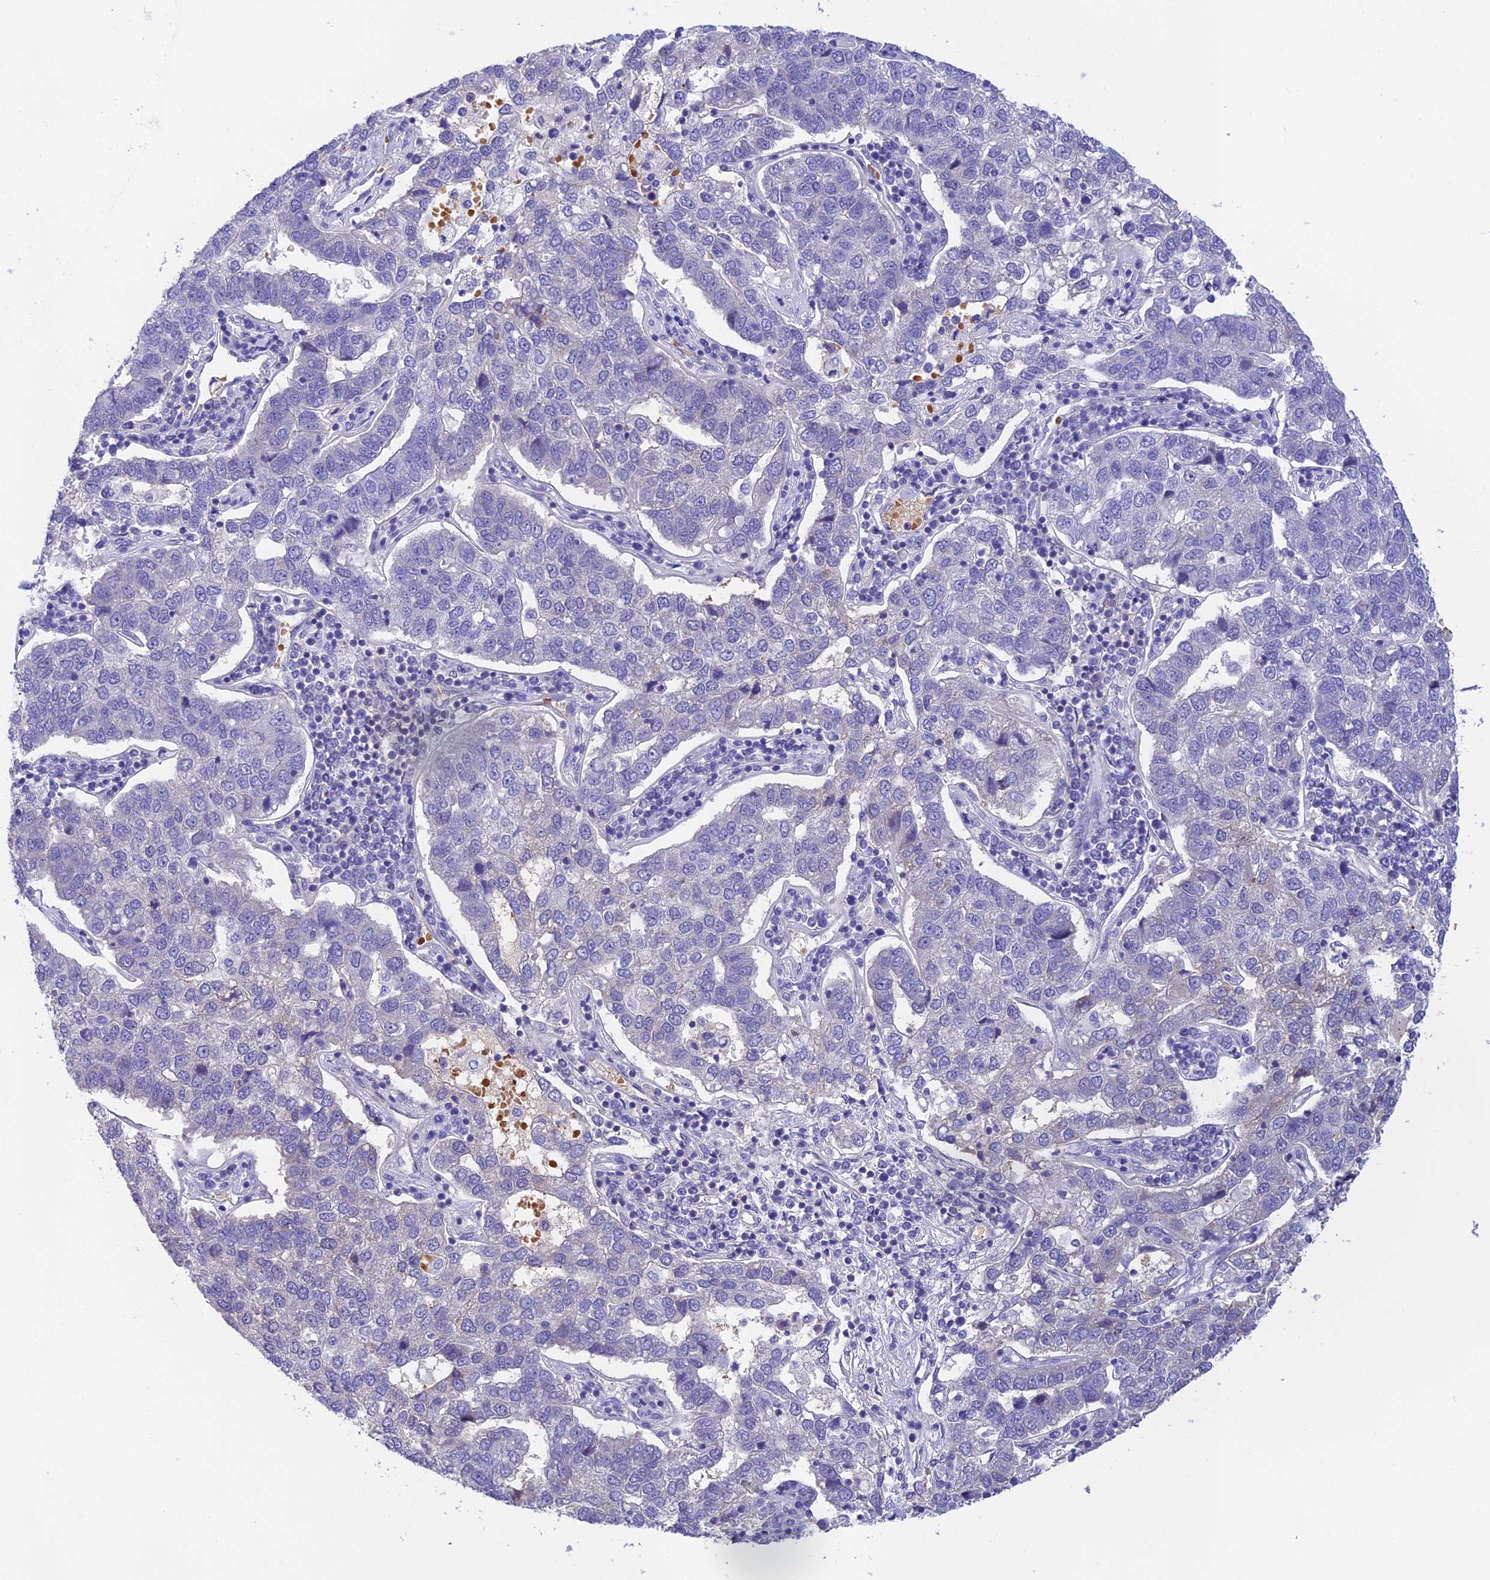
{"staining": {"intensity": "negative", "quantity": "none", "location": "none"}, "tissue": "pancreatic cancer", "cell_type": "Tumor cells", "image_type": "cancer", "snomed": [{"axis": "morphology", "description": "Adenocarcinoma, NOS"}, {"axis": "topography", "description": "Pancreas"}], "caption": "This is a histopathology image of immunohistochemistry staining of pancreatic cancer, which shows no staining in tumor cells. The staining was performed using DAB (3,3'-diaminobenzidine) to visualize the protein expression in brown, while the nuclei were stained in blue with hematoxylin (Magnification: 20x).", "gene": "HDHD2", "patient": {"sex": "female", "age": 61}}